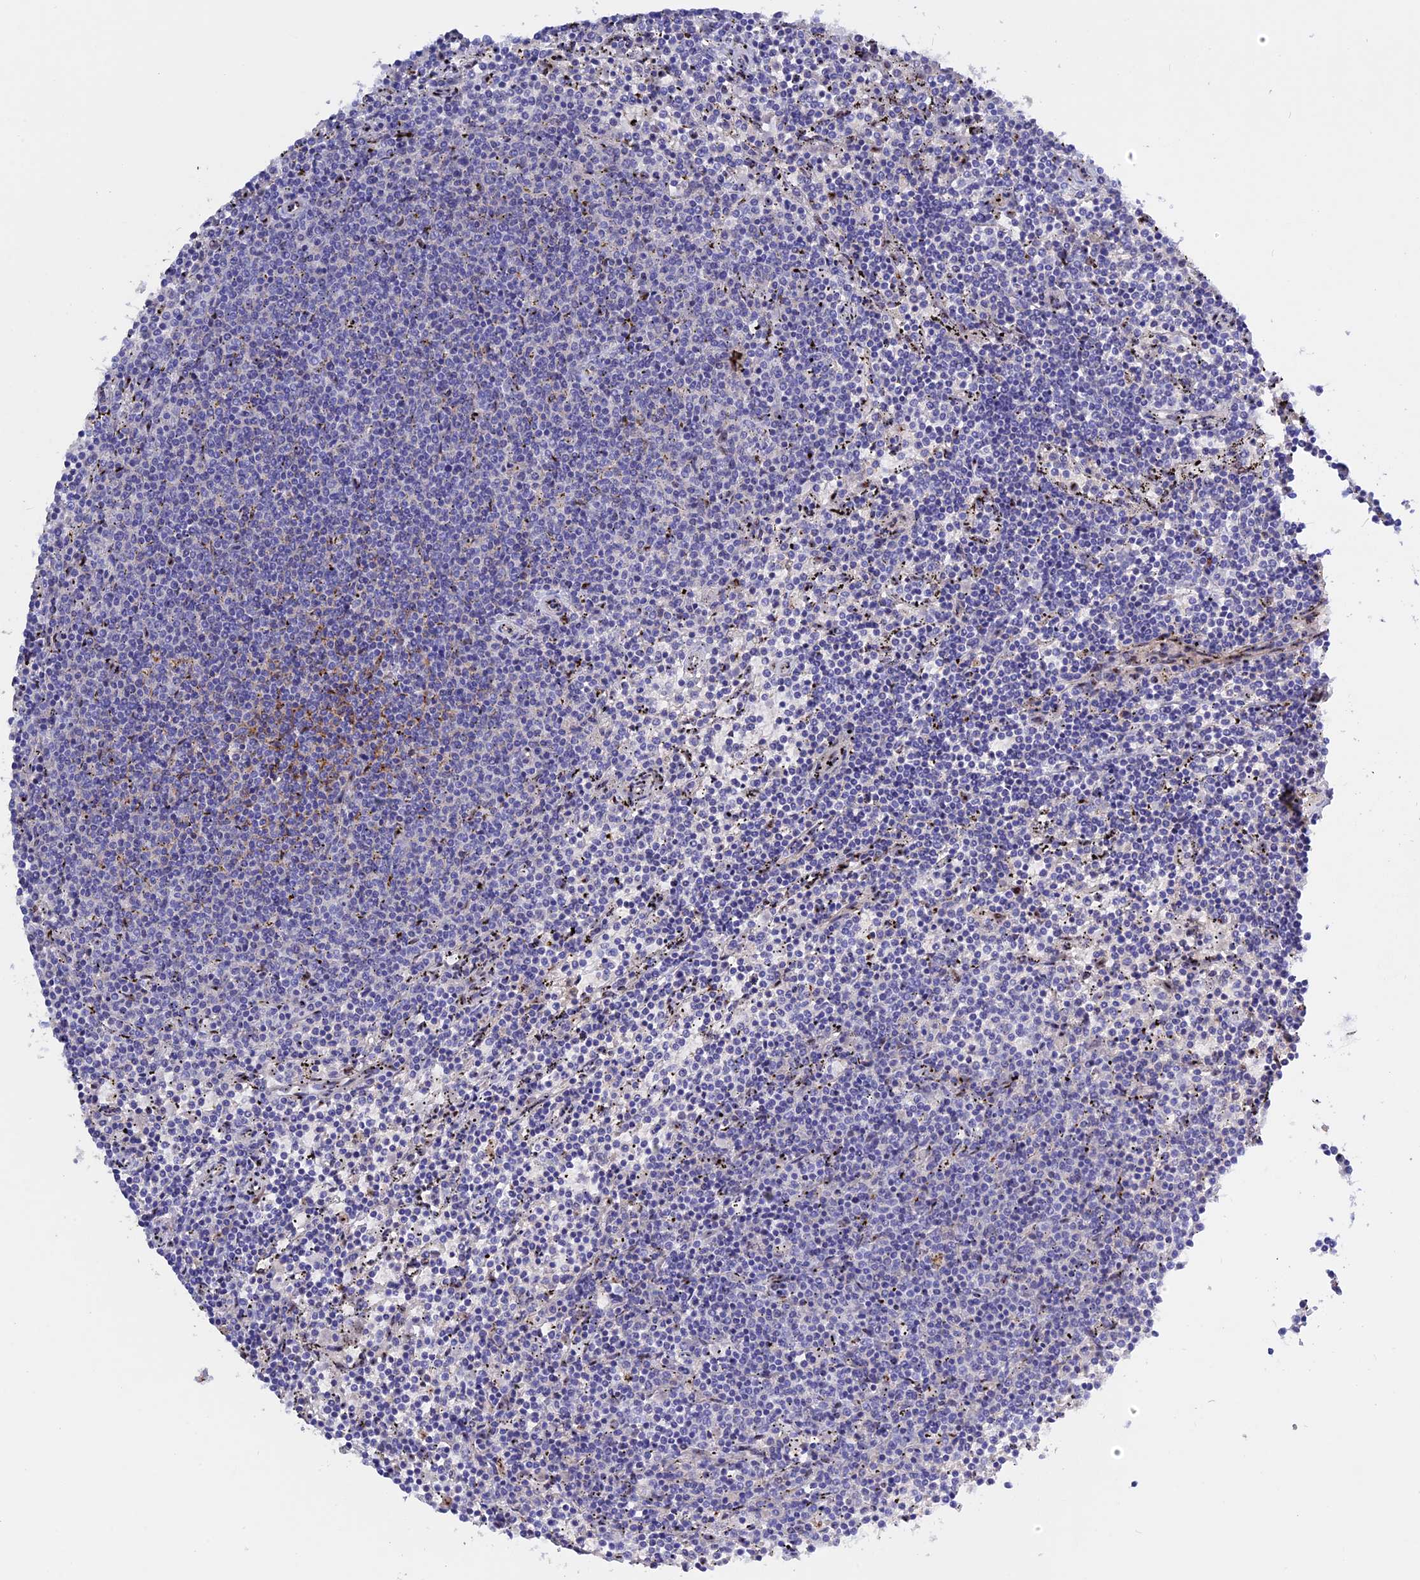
{"staining": {"intensity": "negative", "quantity": "none", "location": "none"}, "tissue": "lymphoma", "cell_type": "Tumor cells", "image_type": "cancer", "snomed": [{"axis": "morphology", "description": "Malignant lymphoma, non-Hodgkin's type, Low grade"}, {"axis": "topography", "description": "Spleen"}], "caption": "An IHC photomicrograph of lymphoma is shown. There is no staining in tumor cells of lymphoma. (DAB (3,3'-diaminobenzidine) IHC visualized using brightfield microscopy, high magnification).", "gene": "GK5", "patient": {"sex": "female", "age": 50}}